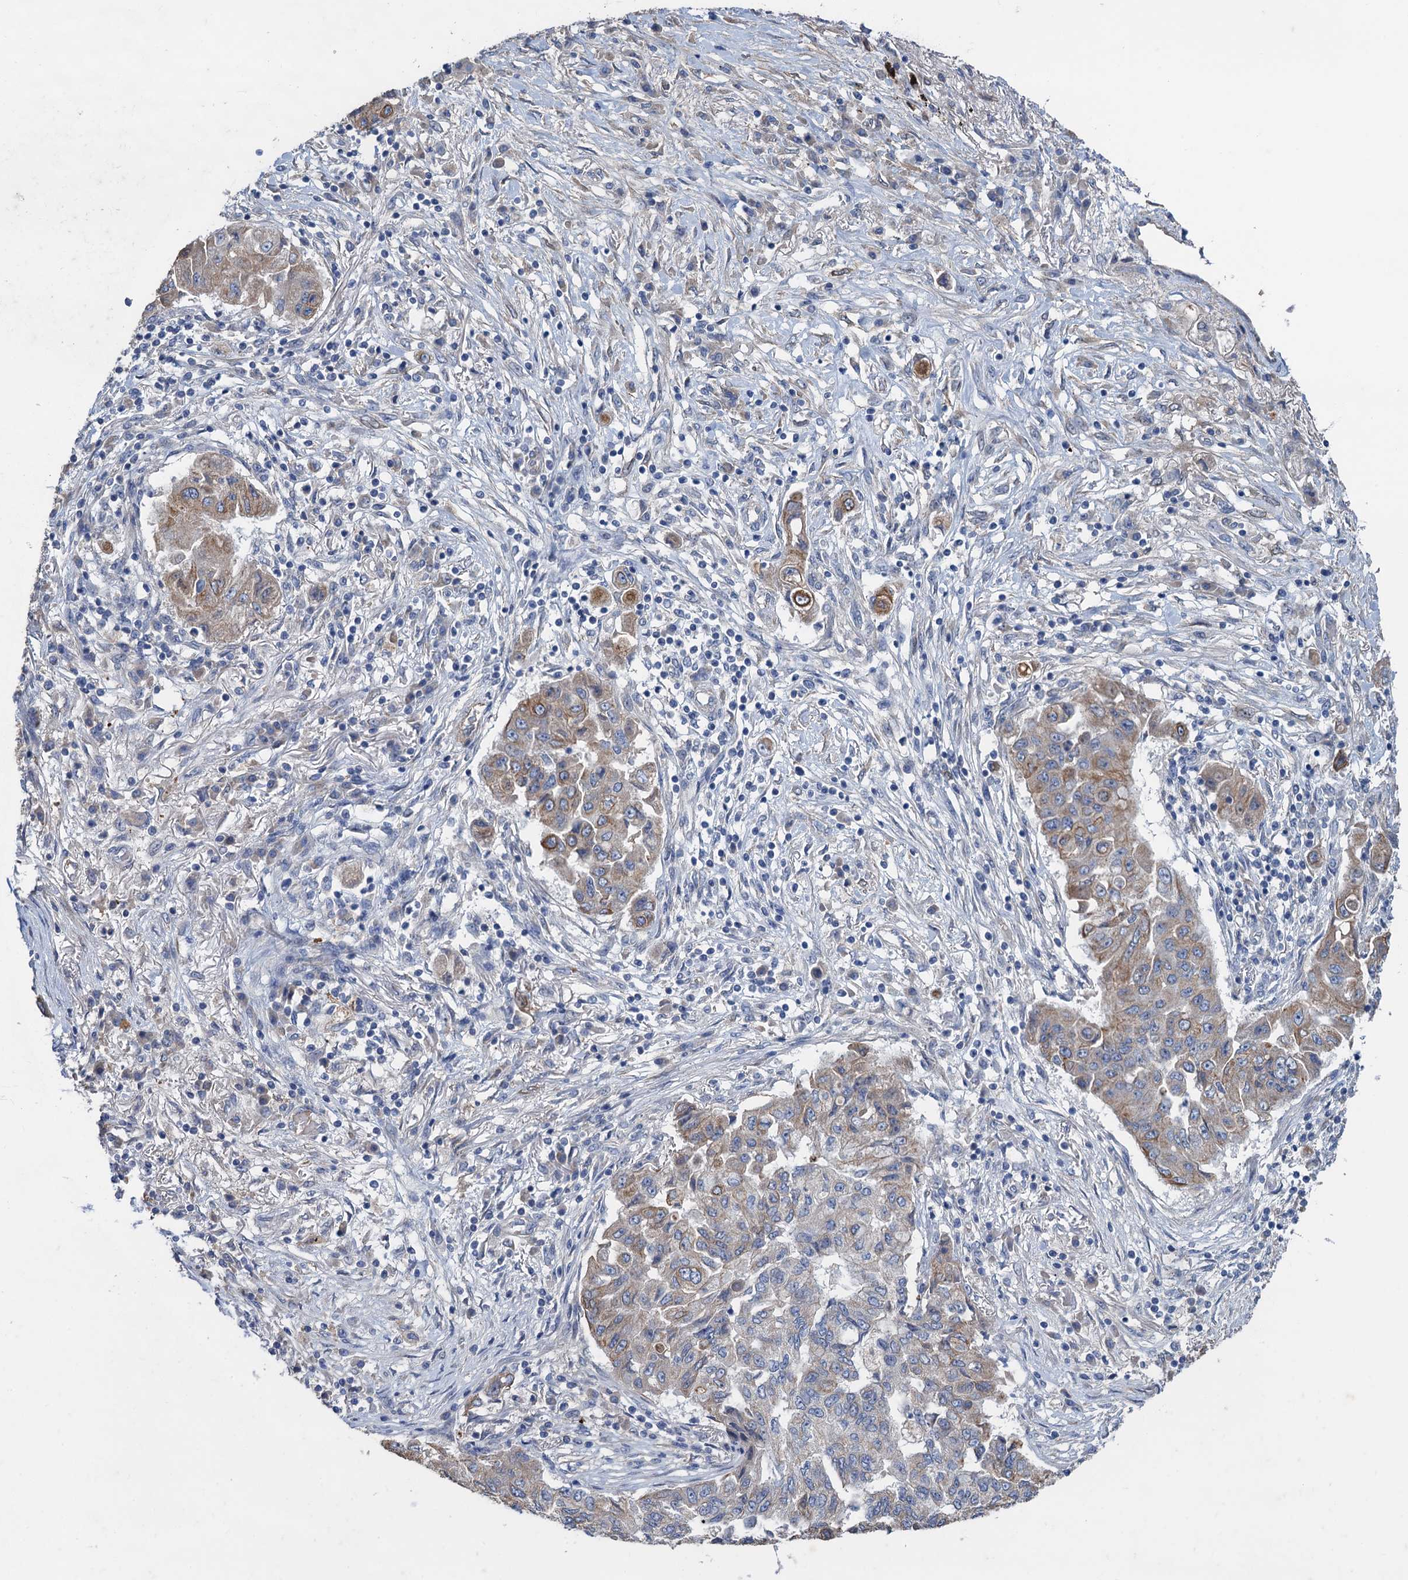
{"staining": {"intensity": "weak", "quantity": ">75%", "location": "cytoplasmic/membranous"}, "tissue": "lung cancer", "cell_type": "Tumor cells", "image_type": "cancer", "snomed": [{"axis": "morphology", "description": "Squamous cell carcinoma, NOS"}, {"axis": "topography", "description": "Lung"}], "caption": "Human squamous cell carcinoma (lung) stained with a brown dye demonstrates weak cytoplasmic/membranous positive staining in about >75% of tumor cells.", "gene": "SMCO3", "patient": {"sex": "male", "age": 74}}